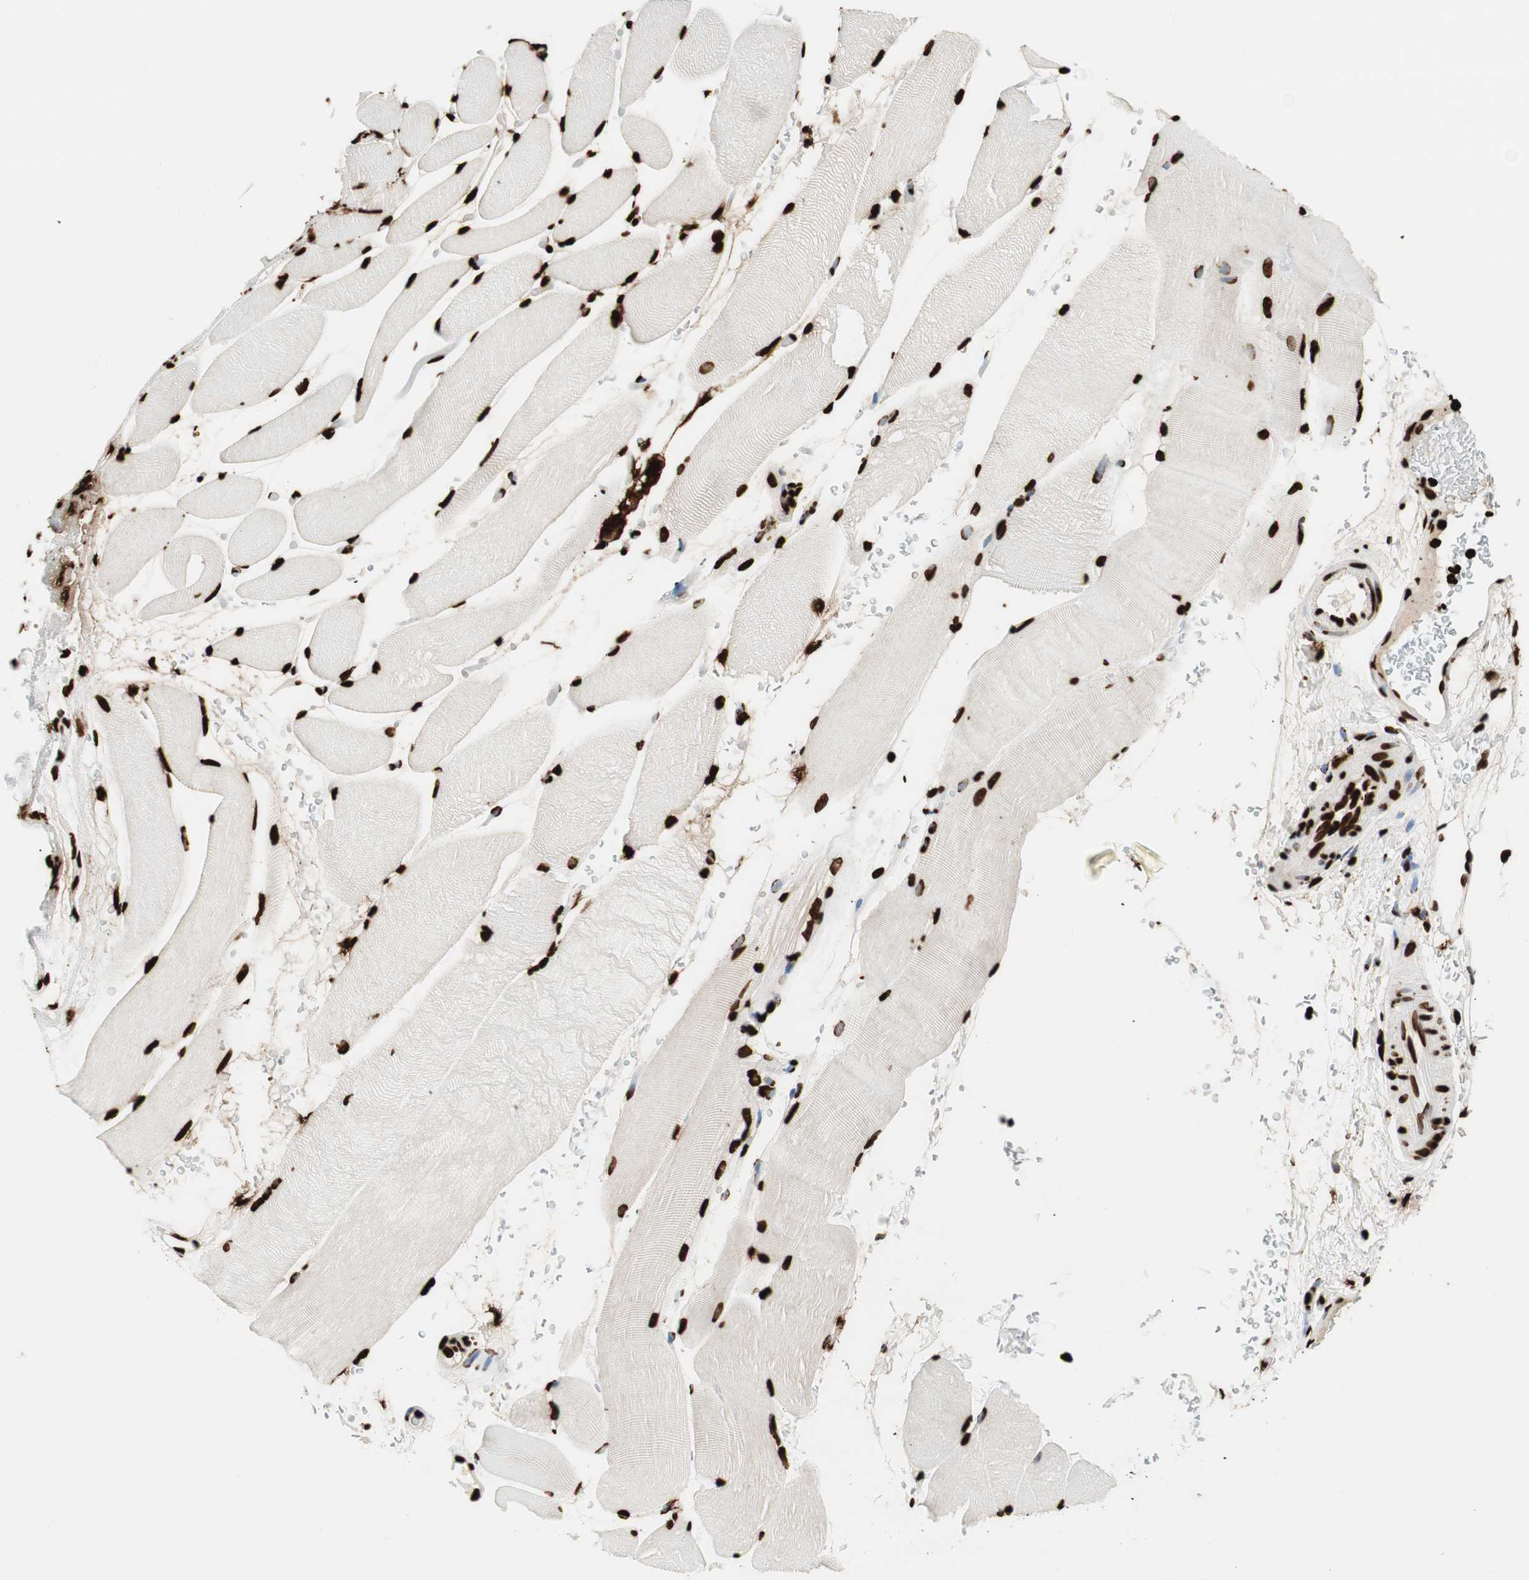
{"staining": {"intensity": "strong", "quantity": ">75%", "location": "nuclear"}, "tissue": "skeletal muscle", "cell_type": "Myocytes", "image_type": "normal", "snomed": [{"axis": "morphology", "description": "Normal tissue, NOS"}, {"axis": "topography", "description": "Skeletal muscle"}], "caption": "Myocytes show high levels of strong nuclear expression in about >75% of cells in normal human skeletal muscle. (brown staining indicates protein expression, while blue staining denotes nuclei).", "gene": "GLI2", "patient": {"sex": "female", "age": 37}}